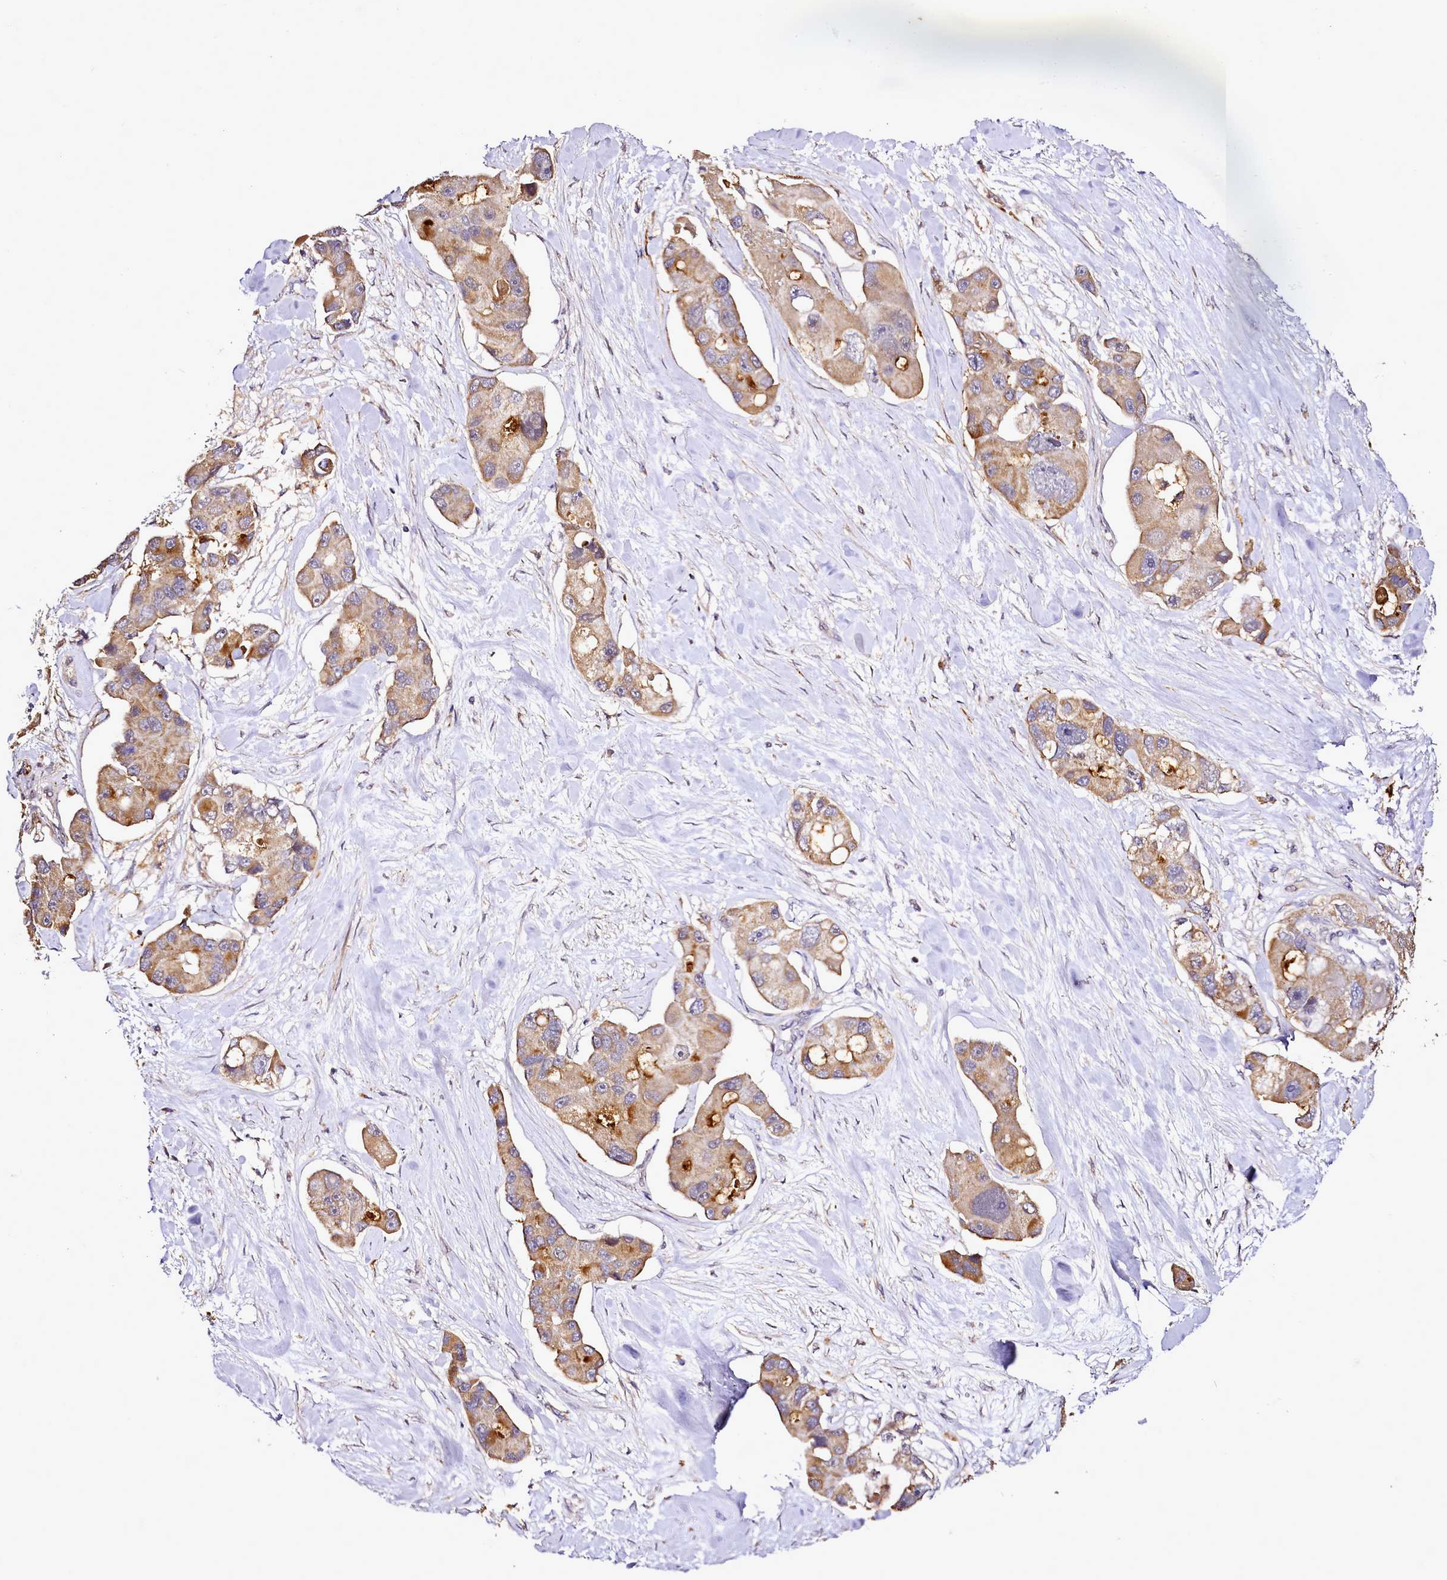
{"staining": {"intensity": "moderate", "quantity": ">75%", "location": "cytoplasmic/membranous"}, "tissue": "lung cancer", "cell_type": "Tumor cells", "image_type": "cancer", "snomed": [{"axis": "morphology", "description": "Adenocarcinoma, NOS"}, {"axis": "topography", "description": "Lung"}], "caption": "The micrograph reveals a brown stain indicating the presence of a protein in the cytoplasmic/membranous of tumor cells in lung cancer (adenocarcinoma).", "gene": "EDIL3", "patient": {"sex": "female", "age": 54}}